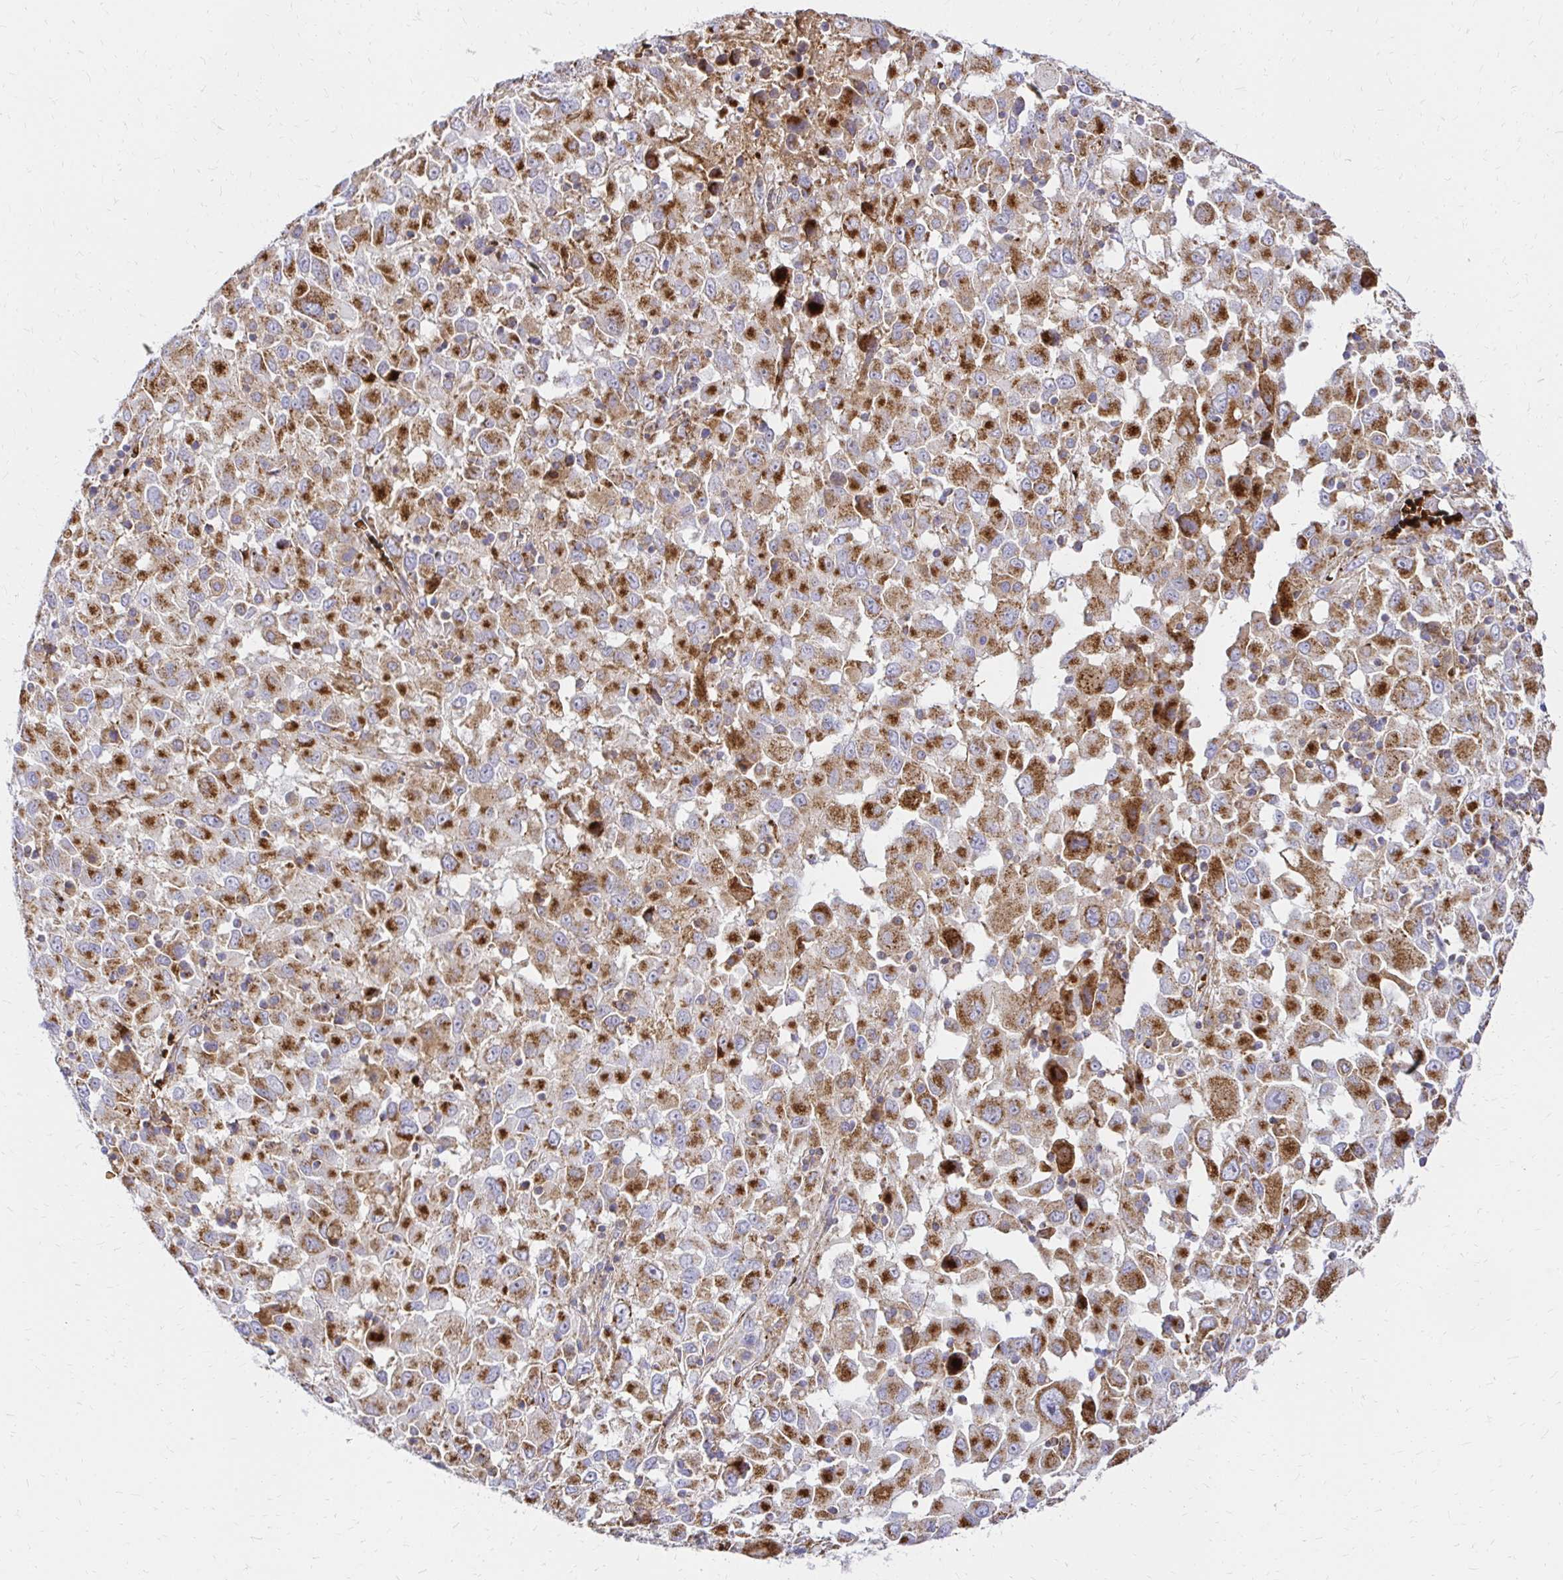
{"staining": {"intensity": "moderate", "quantity": ">75%", "location": "cytoplasmic/membranous"}, "tissue": "melanoma", "cell_type": "Tumor cells", "image_type": "cancer", "snomed": [{"axis": "morphology", "description": "Malignant melanoma, Metastatic site"}, {"axis": "topography", "description": "Soft tissue"}], "caption": "IHC image of human melanoma stained for a protein (brown), which reveals medium levels of moderate cytoplasmic/membranous positivity in about >75% of tumor cells.", "gene": "MRPL13", "patient": {"sex": "male", "age": 50}}